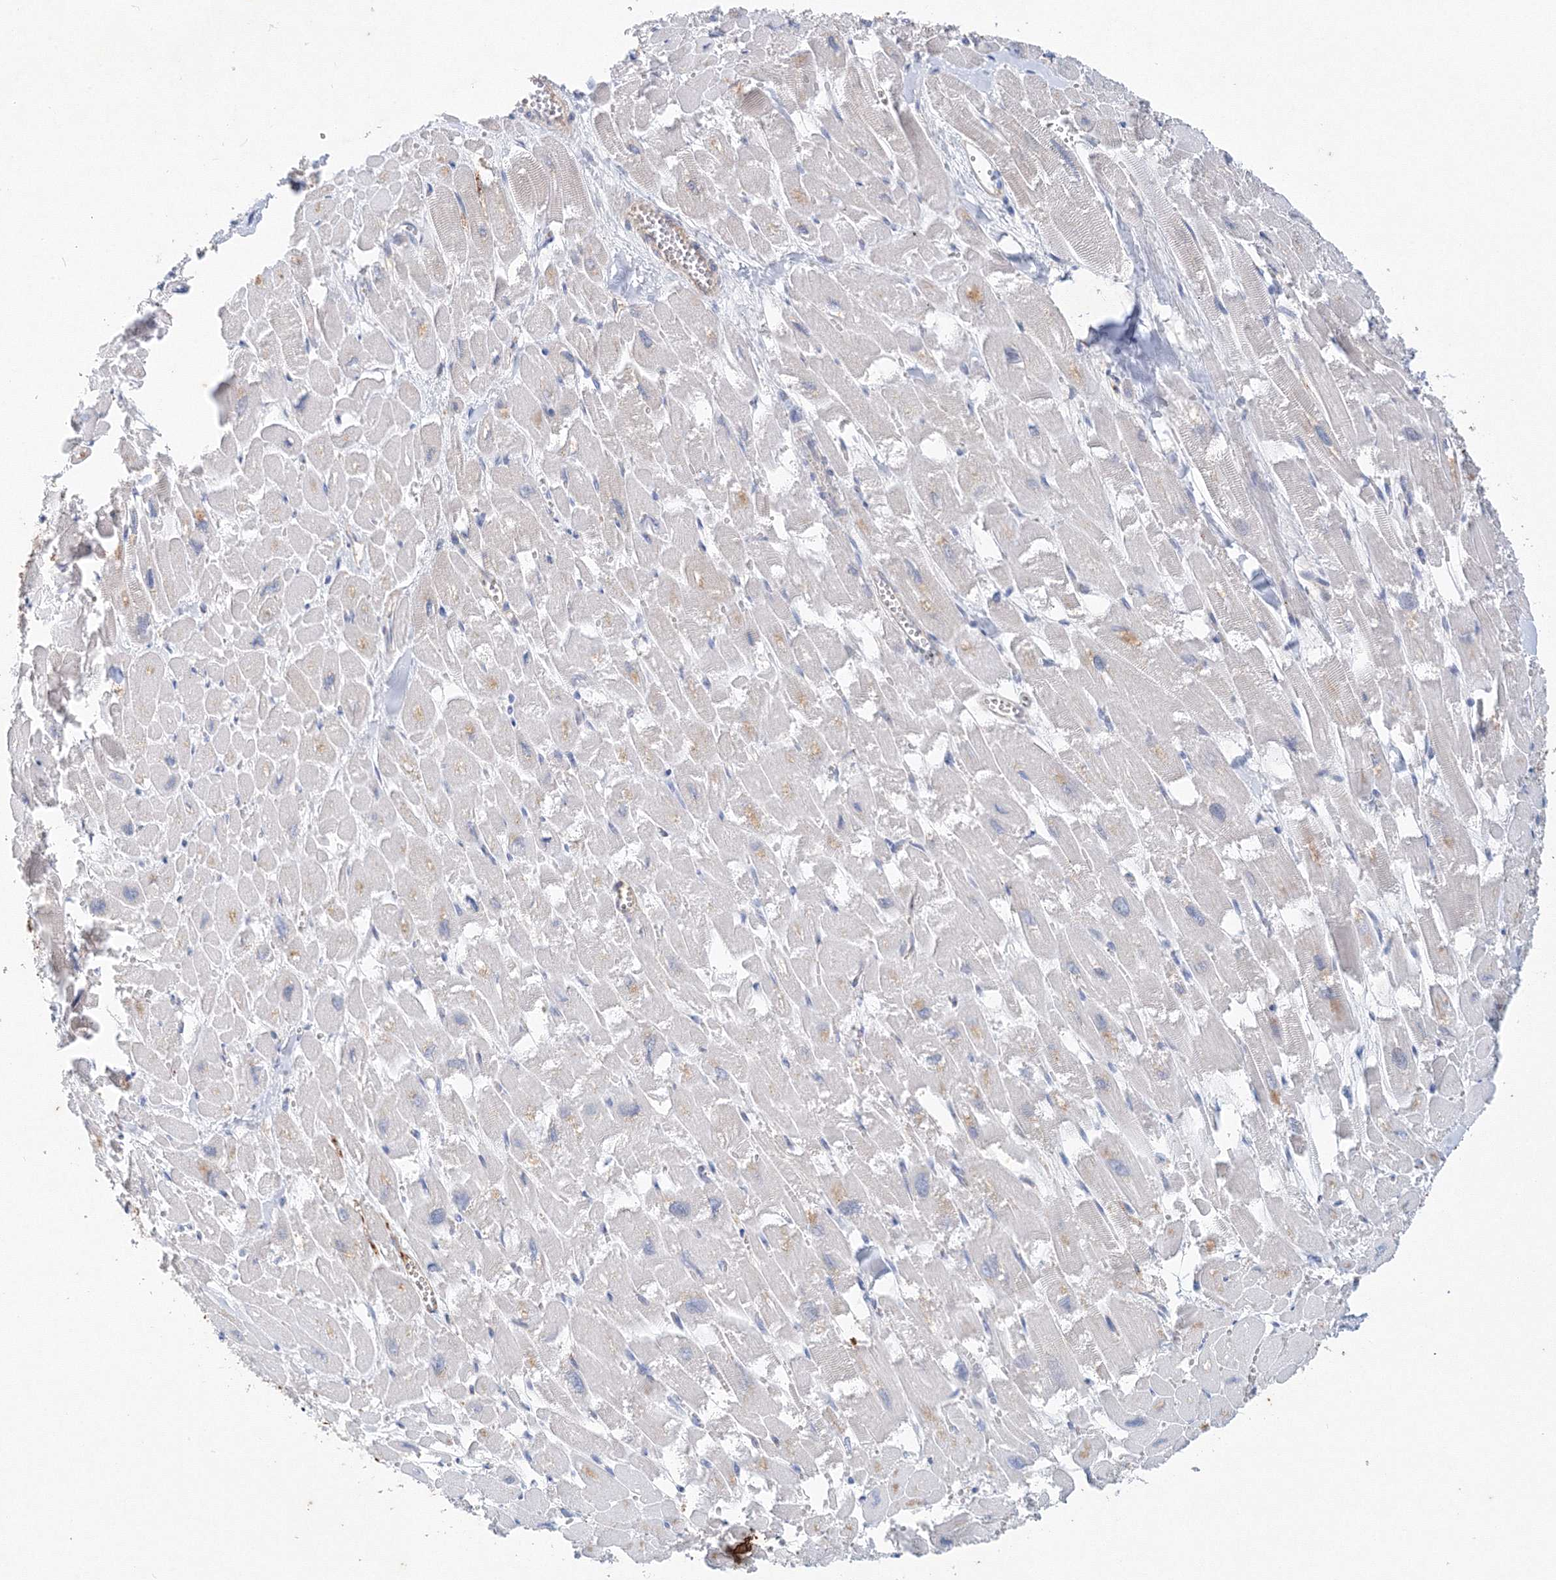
{"staining": {"intensity": "negative", "quantity": "none", "location": "none"}, "tissue": "heart muscle", "cell_type": "Cardiomyocytes", "image_type": "normal", "snomed": [{"axis": "morphology", "description": "Normal tissue, NOS"}, {"axis": "topography", "description": "Heart"}], "caption": "The immunohistochemistry photomicrograph has no significant staining in cardiomyocytes of heart muscle. (Stains: DAB (3,3'-diaminobenzidine) IHC with hematoxylin counter stain, Microscopy: brightfield microscopy at high magnification).", "gene": "TANC1", "patient": {"sex": "male", "age": 54}}